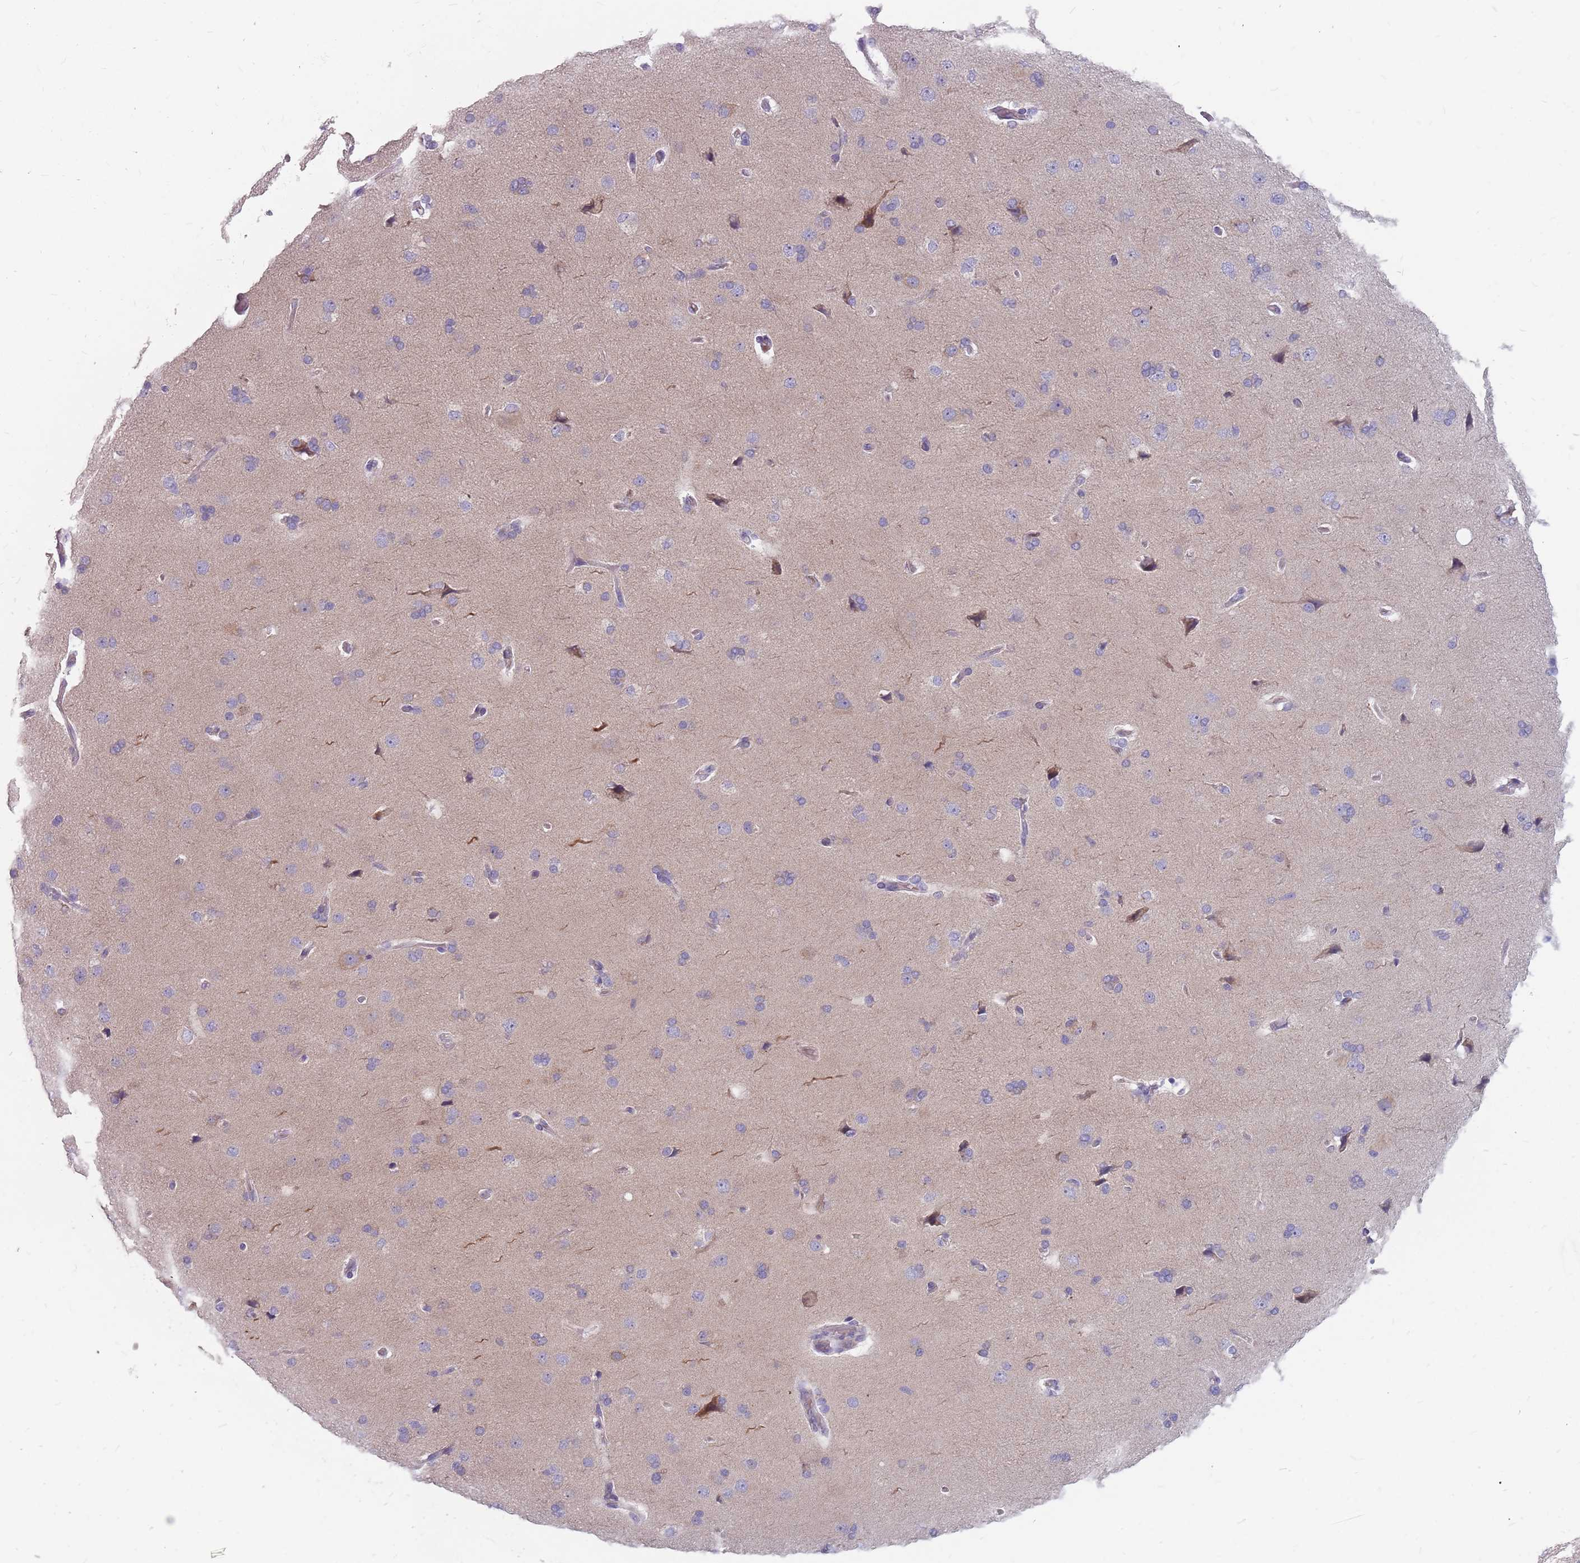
{"staining": {"intensity": "negative", "quantity": "none", "location": "none"}, "tissue": "cerebral cortex", "cell_type": "Endothelial cells", "image_type": "normal", "snomed": [{"axis": "morphology", "description": "Normal tissue, NOS"}, {"axis": "topography", "description": "Cerebral cortex"}], "caption": "Immunohistochemistry (IHC) image of normal cerebral cortex: cerebral cortex stained with DAB (3,3'-diaminobenzidine) exhibits no significant protein staining in endothelial cells.", "gene": "CMTR2", "patient": {"sex": "male", "age": 62}}